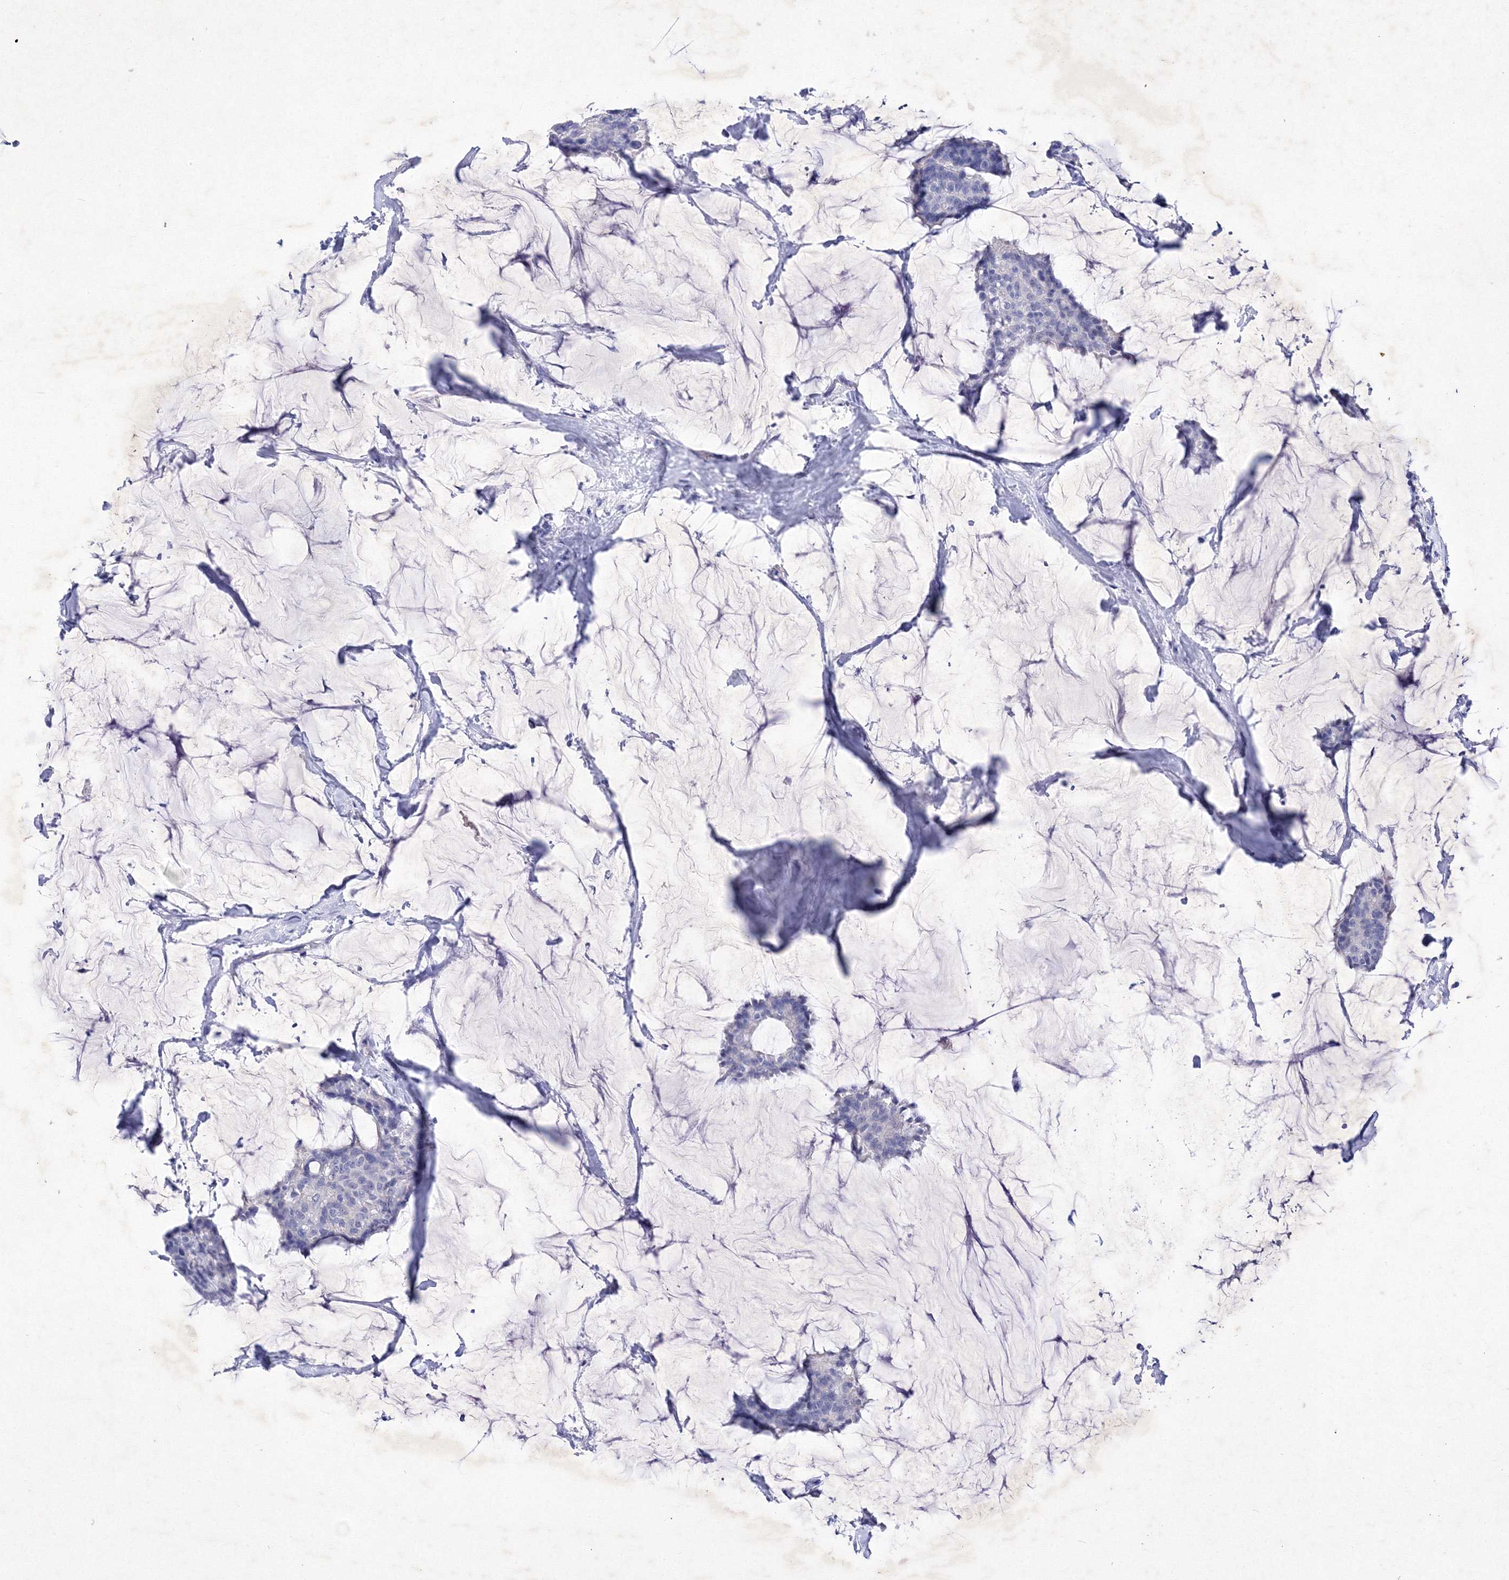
{"staining": {"intensity": "negative", "quantity": "none", "location": "none"}, "tissue": "breast cancer", "cell_type": "Tumor cells", "image_type": "cancer", "snomed": [{"axis": "morphology", "description": "Duct carcinoma"}, {"axis": "topography", "description": "Breast"}], "caption": "IHC of breast cancer (intraductal carcinoma) displays no positivity in tumor cells. Brightfield microscopy of immunohistochemistry (IHC) stained with DAB (brown) and hematoxylin (blue), captured at high magnification.", "gene": "GPN1", "patient": {"sex": "female", "age": 93}}